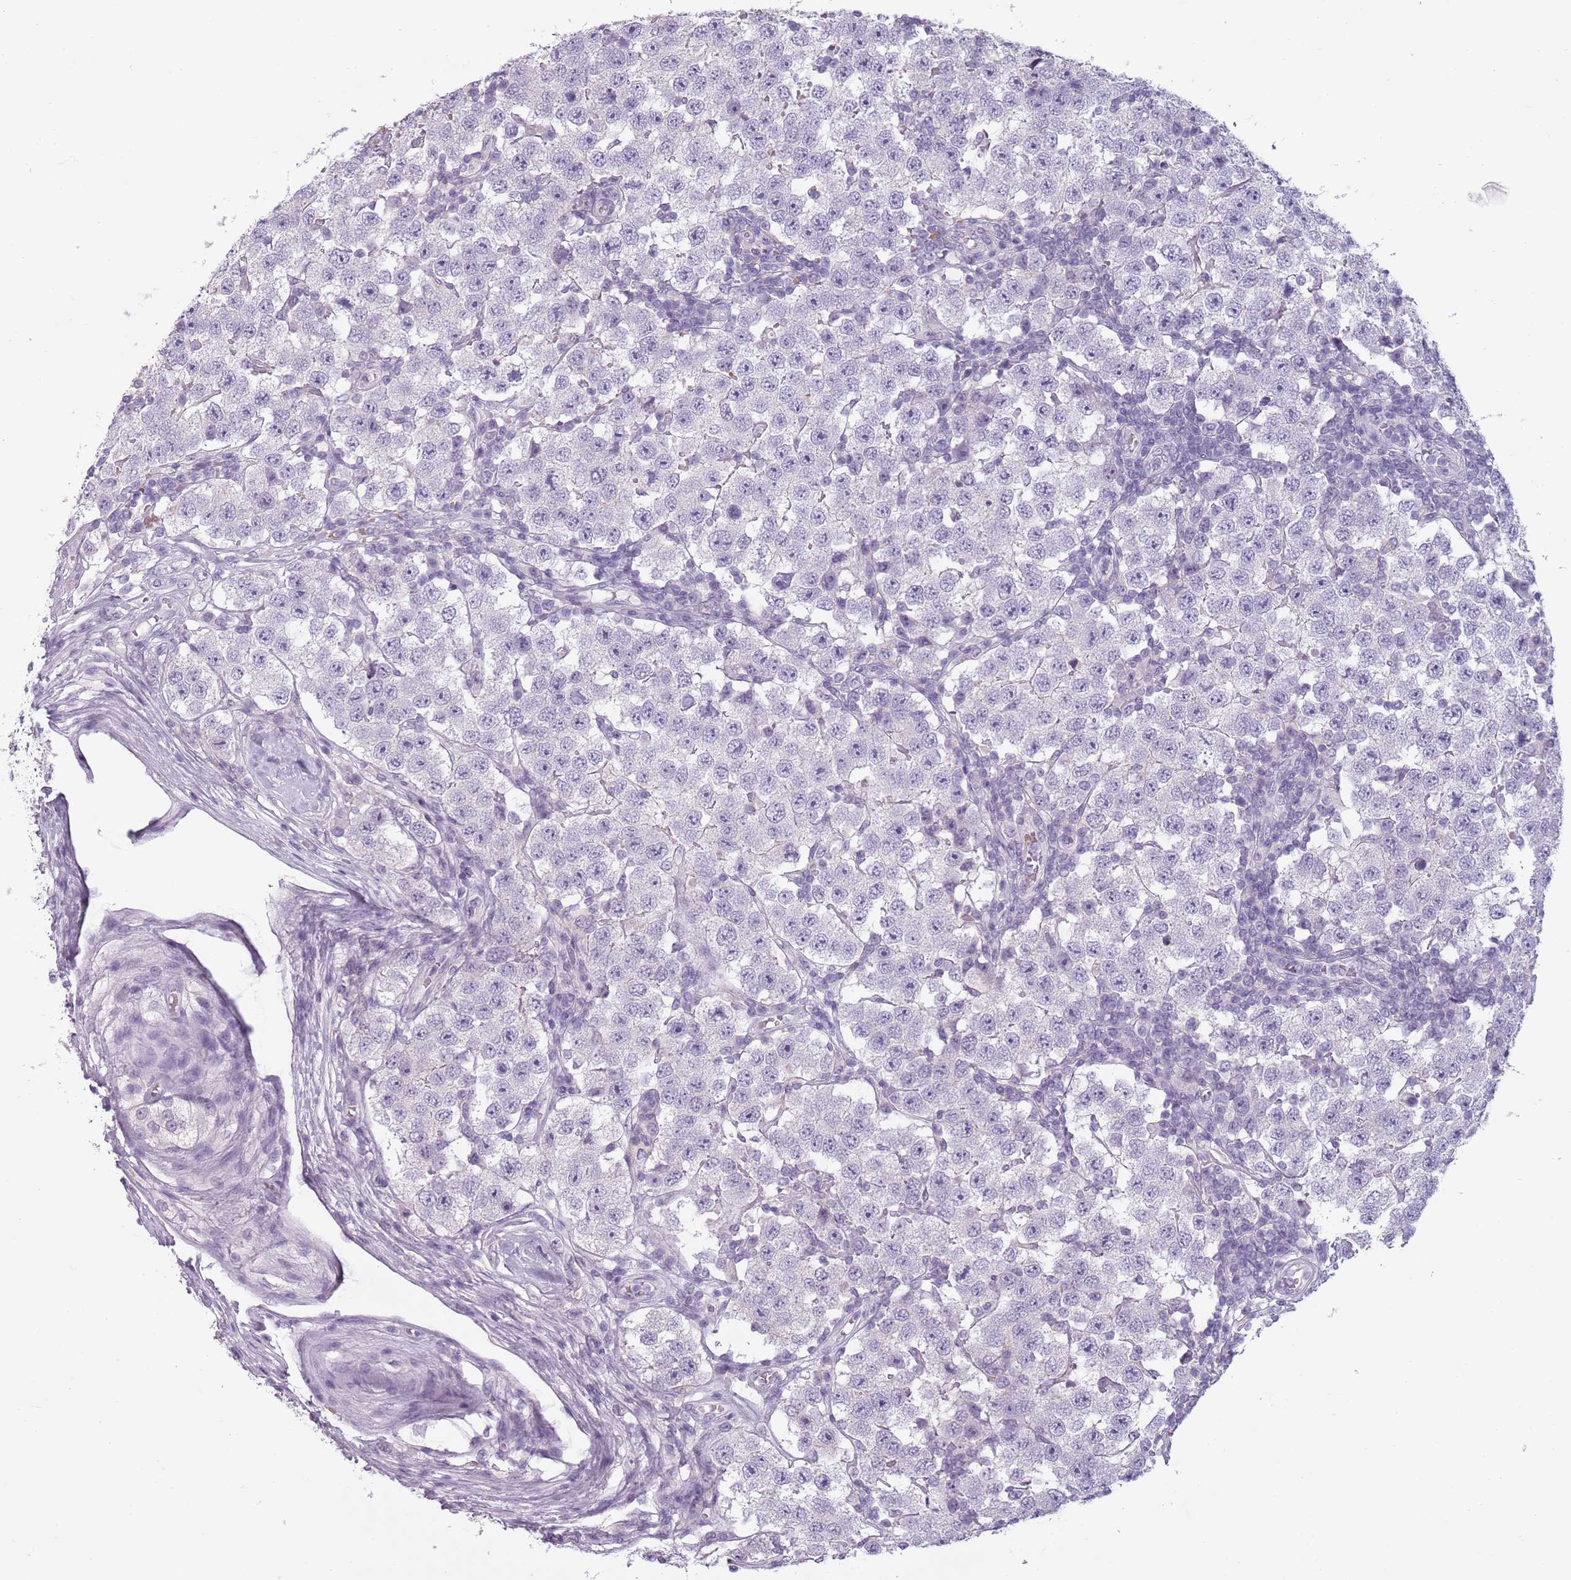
{"staining": {"intensity": "negative", "quantity": "none", "location": "none"}, "tissue": "testis cancer", "cell_type": "Tumor cells", "image_type": "cancer", "snomed": [{"axis": "morphology", "description": "Seminoma, NOS"}, {"axis": "topography", "description": "Testis"}], "caption": "High magnification brightfield microscopy of testis cancer (seminoma) stained with DAB (brown) and counterstained with hematoxylin (blue): tumor cells show no significant staining.", "gene": "PIEZO1", "patient": {"sex": "male", "age": 34}}